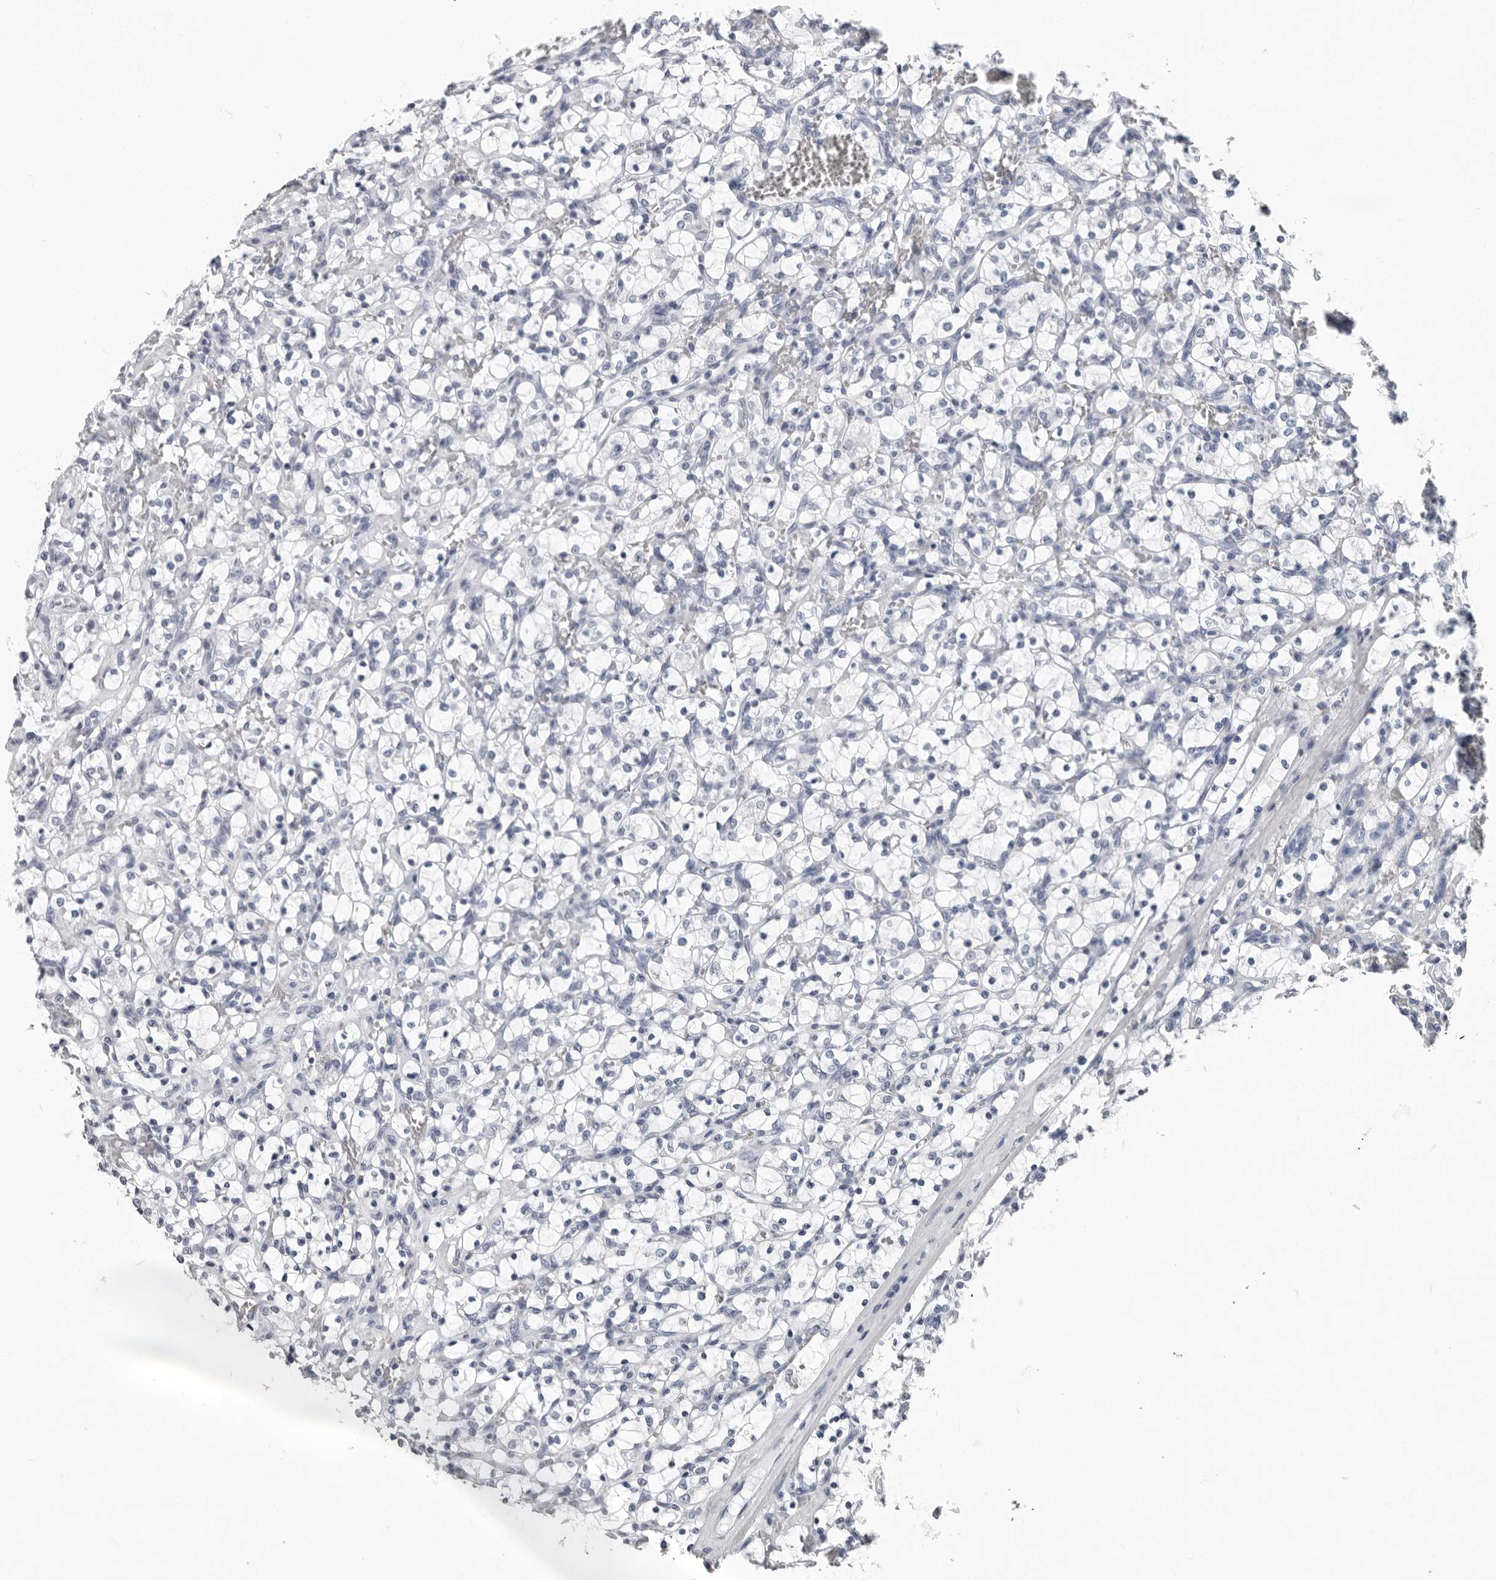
{"staining": {"intensity": "negative", "quantity": "none", "location": "none"}, "tissue": "renal cancer", "cell_type": "Tumor cells", "image_type": "cancer", "snomed": [{"axis": "morphology", "description": "Adenocarcinoma, NOS"}, {"axis": "topography", "description": "Kidney"}], "caption": "Immunohistochemical staining of renal adenocarcinoma demonstrates no significant positivity in tumor cells.", "gene": "CCDC28B", "patient": {"sex": "female", "age": 69}}